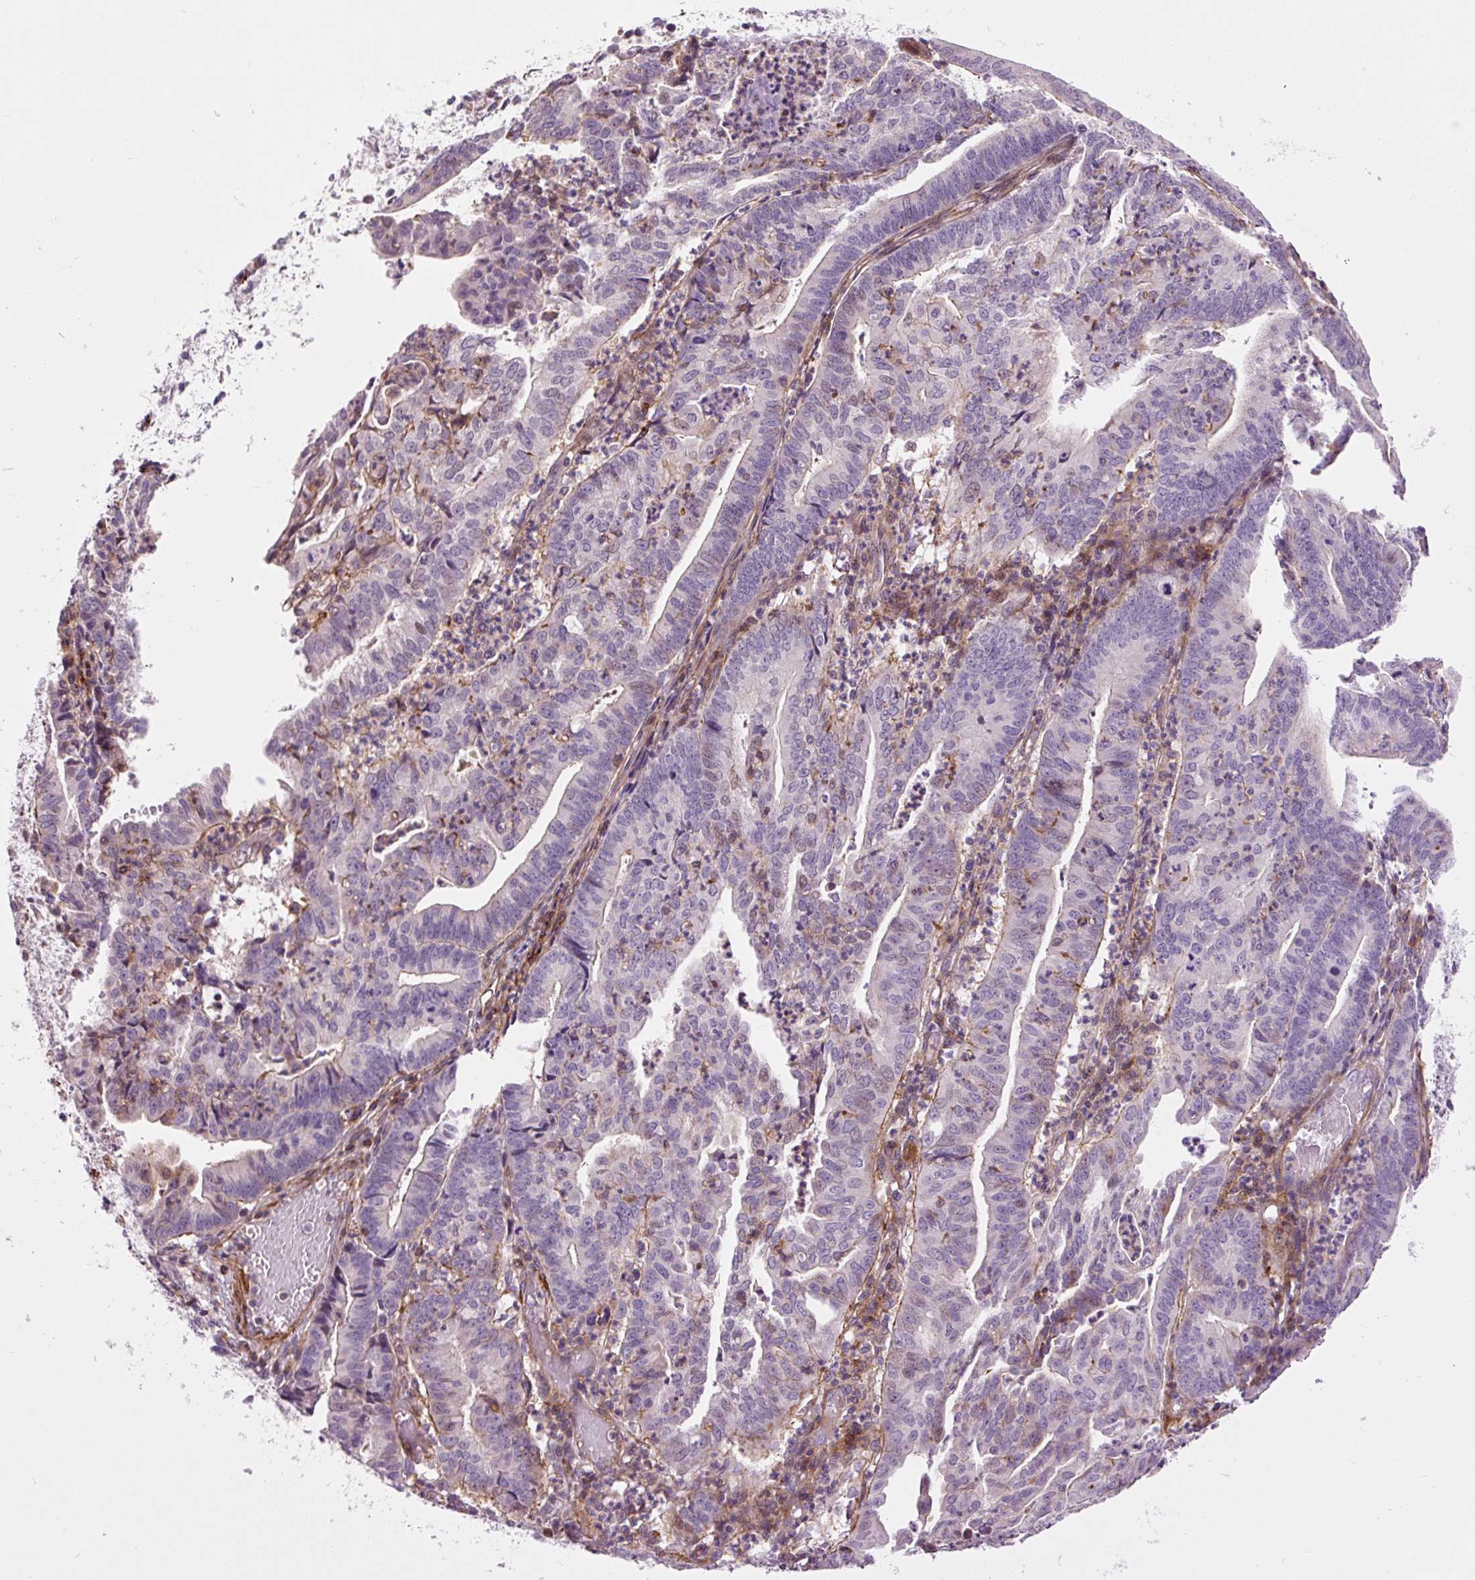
{"staining": {"intensity": "weak", "quantity": "<25%", "location": "cytoplasmic/membranous,nuclear"}, "tissue": "endometrial cancer", "cell_type": "Tumor cells", "image_type": "cancer", "snomed": [{"axis": "morphology", "description": "Adenocarcinoma, NOS"}, {"axis": "topography", "description": "Endometrium"}], "caption": "High magnification brightfield microscopy of endometrial cancer stained with DAB (3,3'-diaminobenzidine) (brown) and counterstained with hematoxylin (blue): tumor cells show no significant expression.", "gene": "ZNF197", "patient": {"sex": "female", "age": 60}}